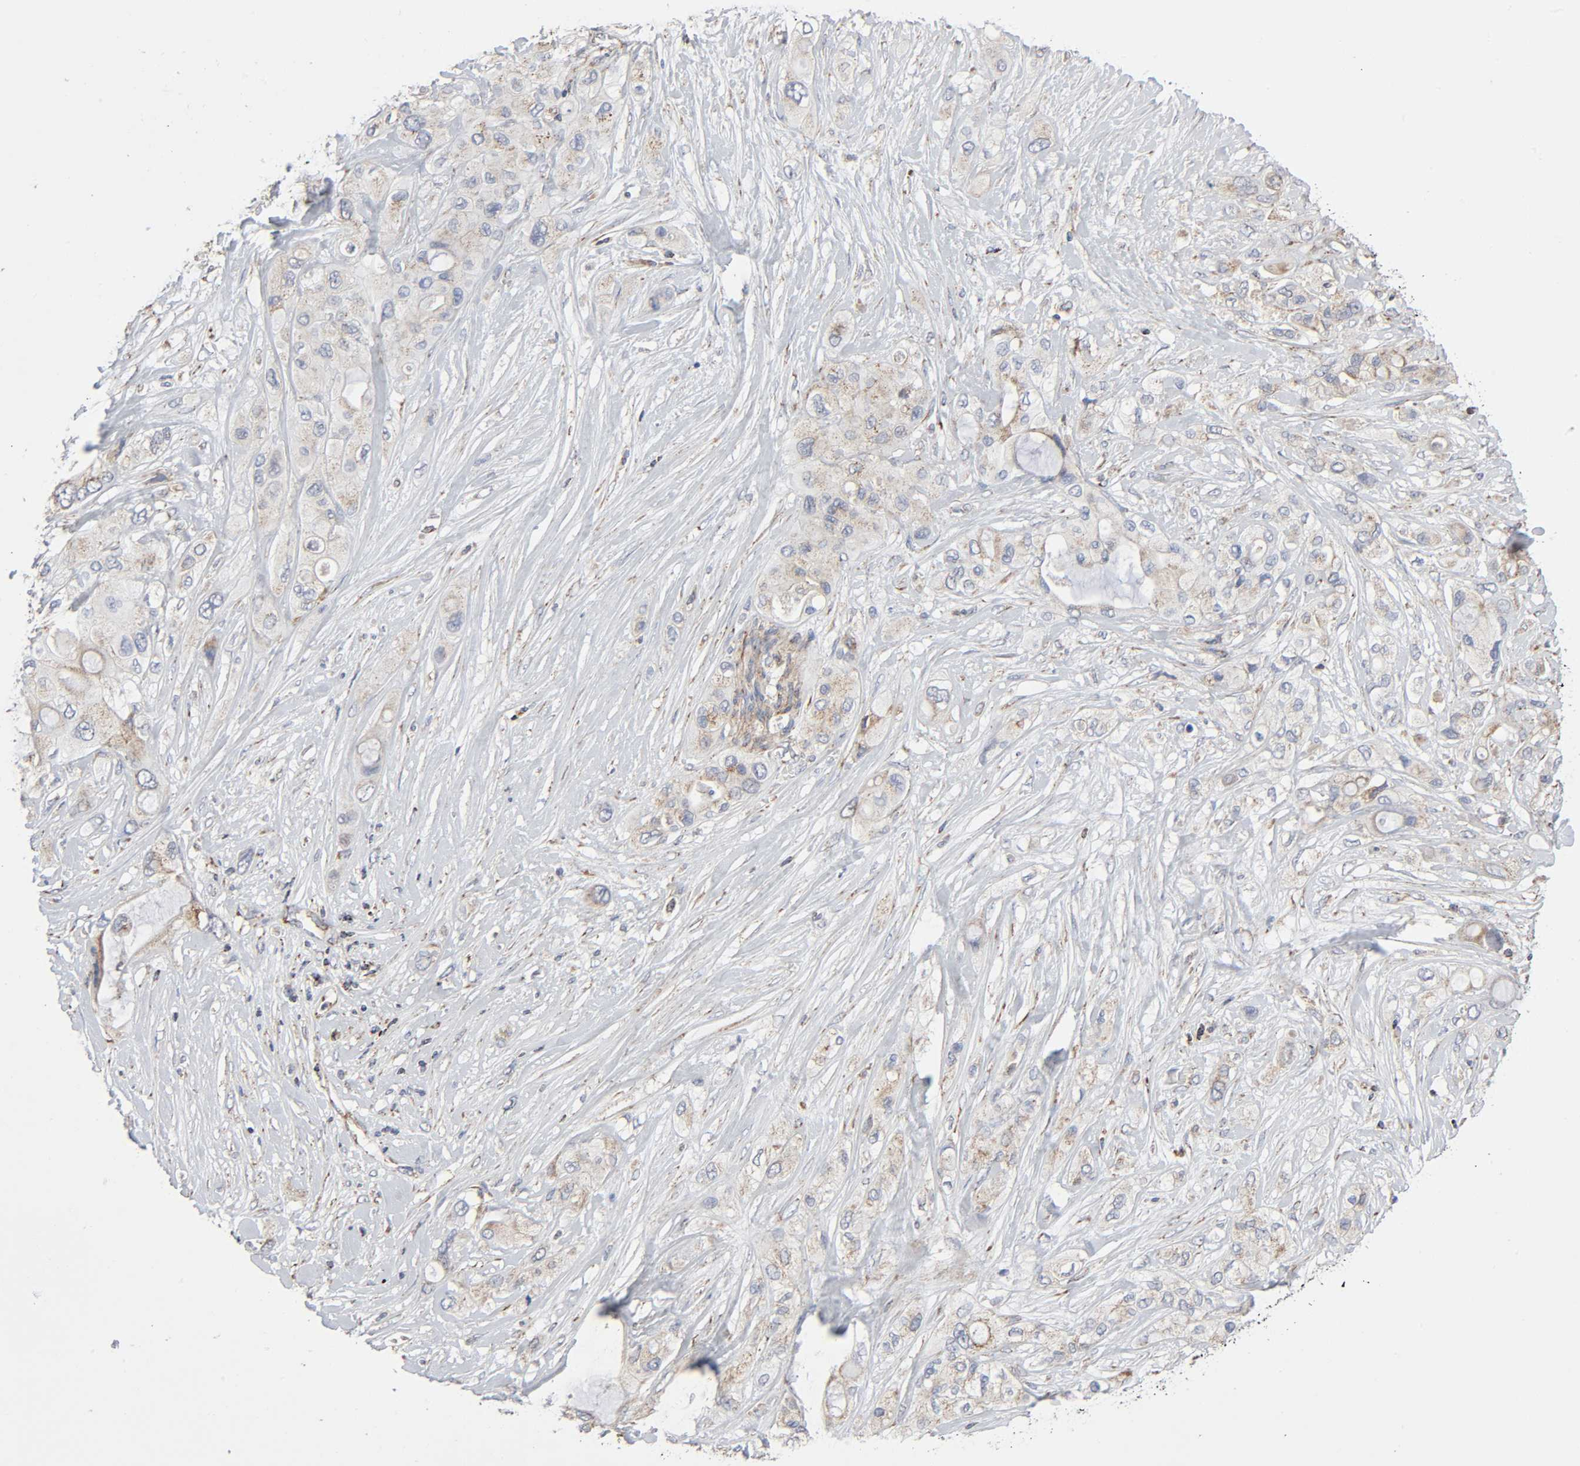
{"staining": {"intensity": "moderate", "quantity": ">75%", "location": "cytoplasmic/membranous"}, "tissue": "pancreatic cancer", "cell_type": "Tumor cells", "image_type": "cancer", "snomed": [{"axis": "morphology", "description": "Adenocarcinoma, NOS"}, {"axis": "topography", "description": "Pancreas"}], "caption": "Human pancreatic cancer stained for a protein (brown) shows moderate cytoplasmic/membranous positive expression in approximately >75% of tumor cells.", "gene": "SYT16", "patient": {"sex": "female", "age": 59}}